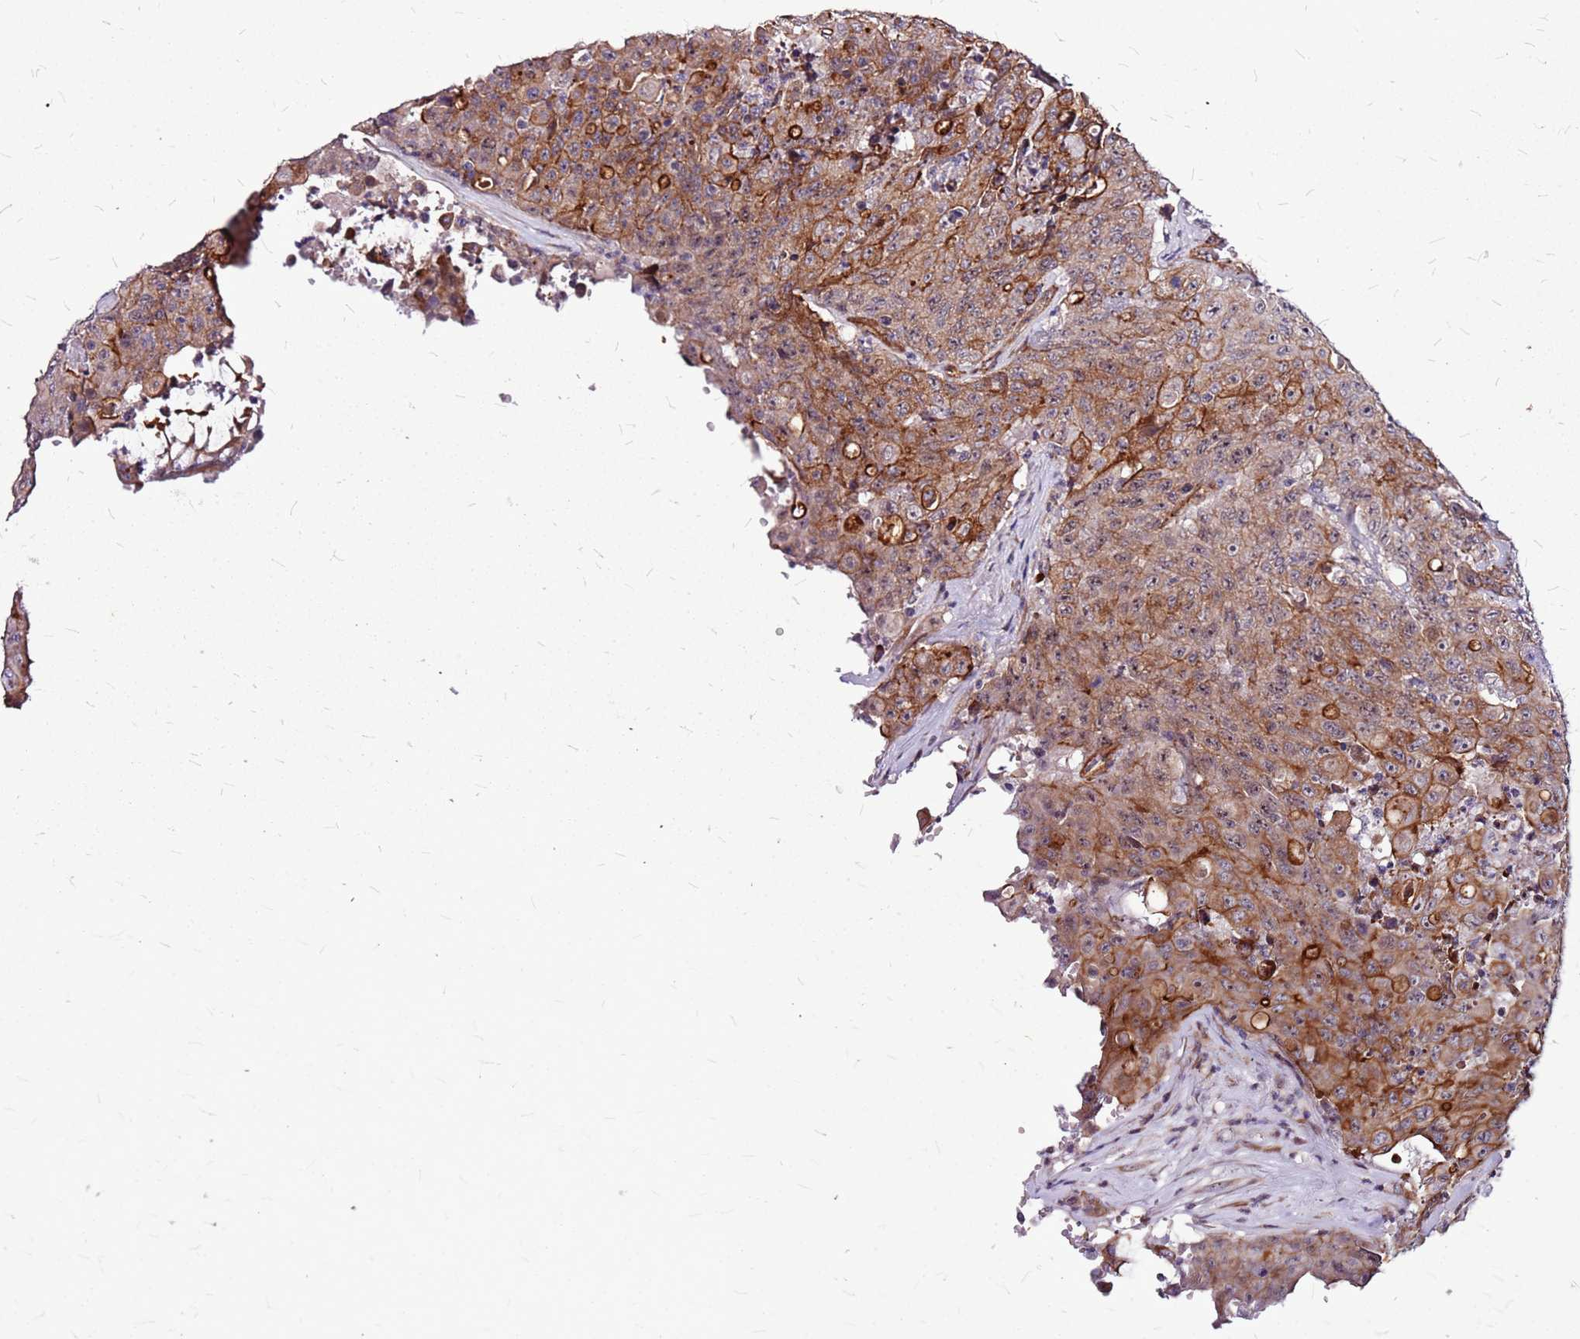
{"staining": {"intensity": "moderate", "quantity": ">75%", "location": "cytoplasmic/membranous"}, "tissue": "colorectal cancer", "cell_type": "Tumor cells", "image_type": "cancer", "snomed": [{"axis": "morphology", "description": "Adenocarcinoma, NOS"}, {"axis": "topography", "description": "Colon"}], "caption": "Immunohistochemistry (DAB (3,3'-diaminobenzidine)) staining of human colorectal adenocarcinoma exhibits moderate cytoplasmic/membranous protein positivity in approximately >75% of tumor cells. (Brightfield microscopy of DAB IHC at high magnification).", "gene": "TOPAZ1", "patient": {"sex": "male", "age": 51}}